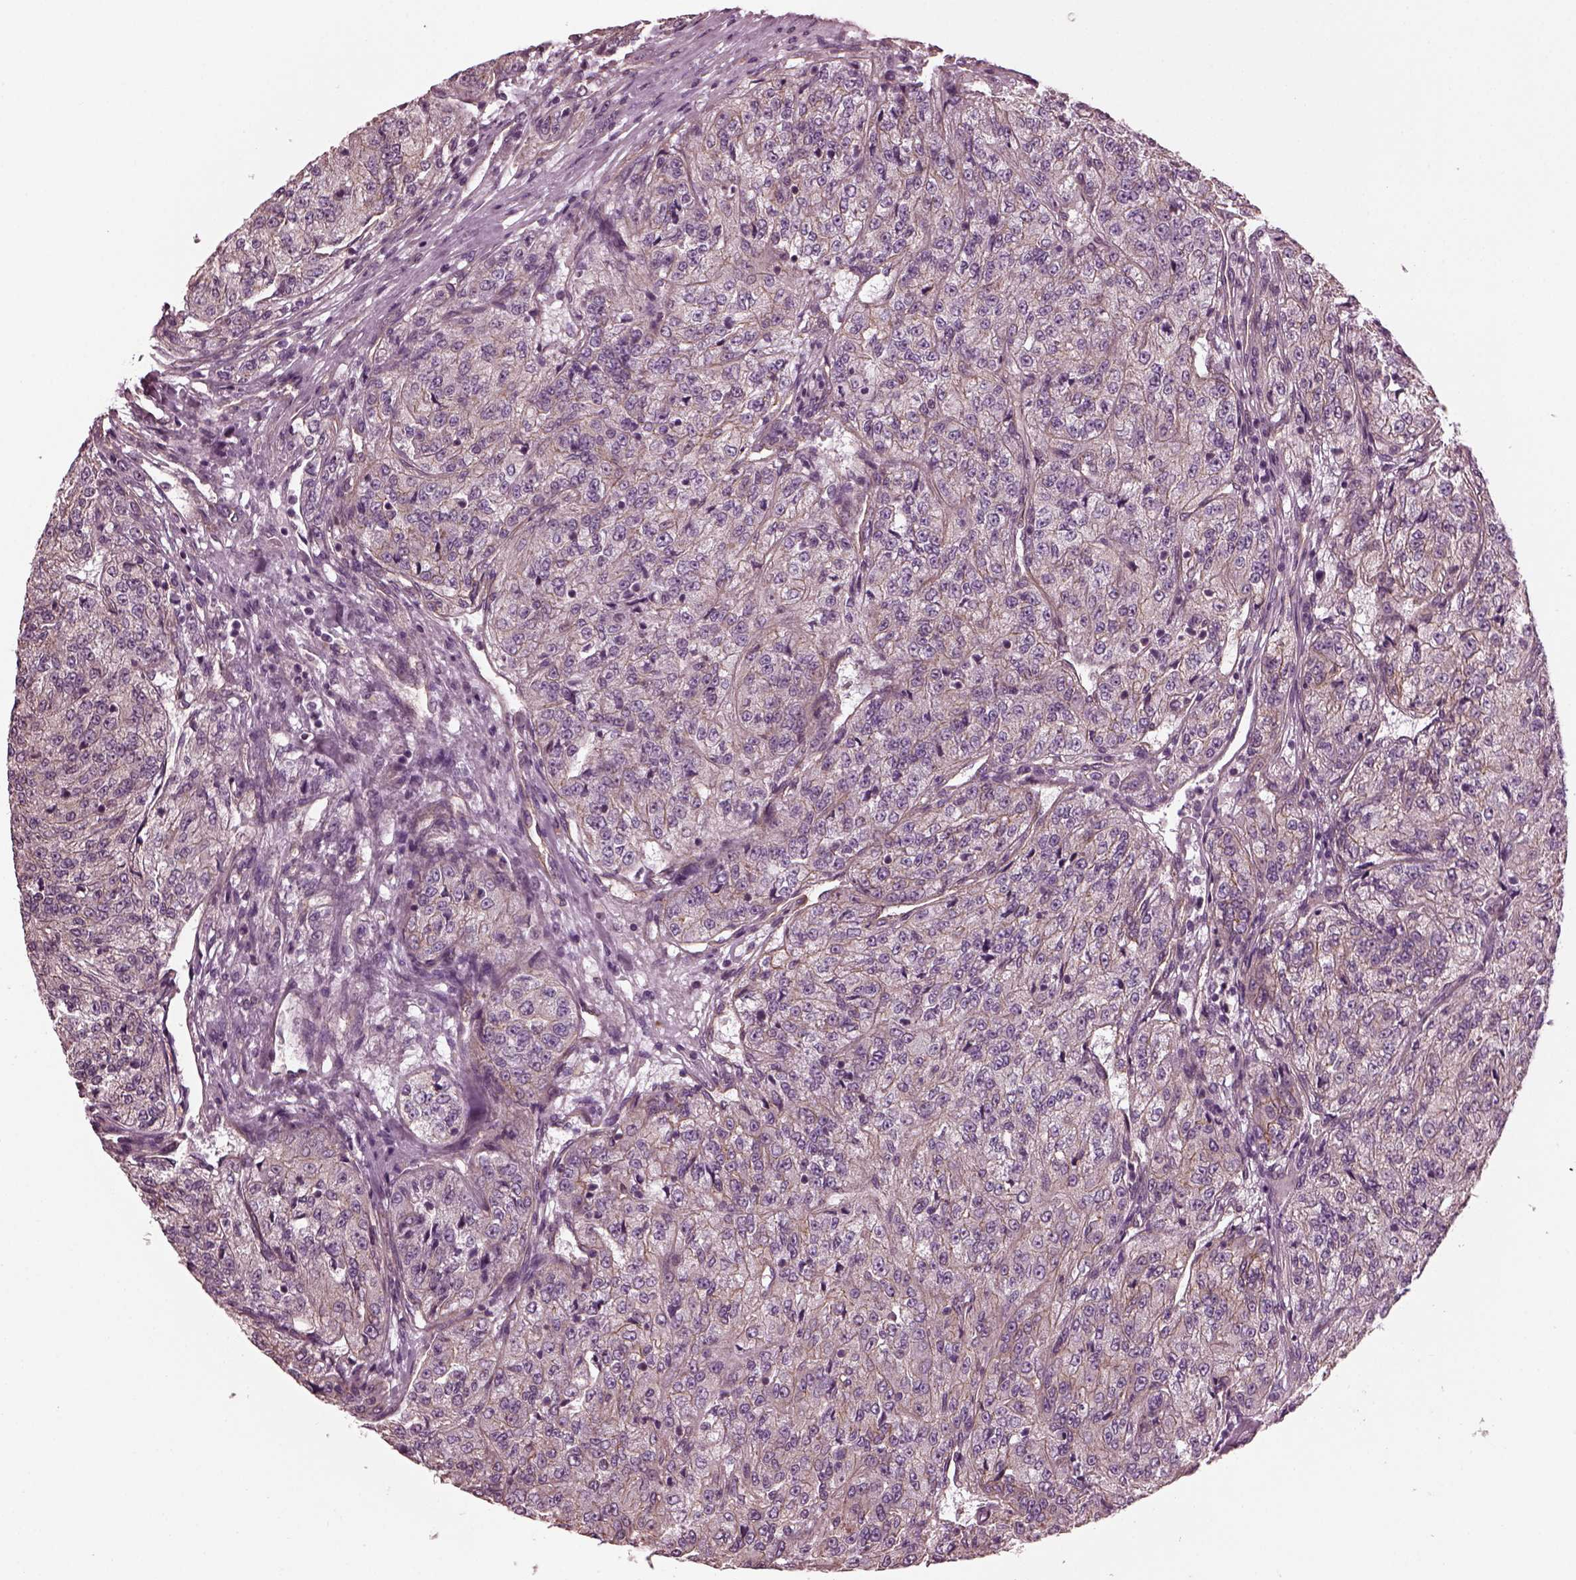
{"staining": {"intensity": "weak", "quantity": ">75%", "location": "cytoplasmic/membranous"}, "tissue": "renal cancer", "cell_type": "Tumor cells", "image_type": "cancer", "snomed": [{"axis": "morphology", "description": "Adenocarcinoma, NOS"}, {"axis": "topography", "description": "Kidney"}], "caption": "IHC (DAB) staining of human renal cancer exhibits weak cytoplasmic/membranous protein staining in about >75% of tumor cells. The staining was performed using DAB to visualize the protein expression in brown, while the nuclei were stained in blue with hematoxylin (Magnification: 20x).", "gene": "ODAD1", "patient": {"sex": "female", "age": 63}}